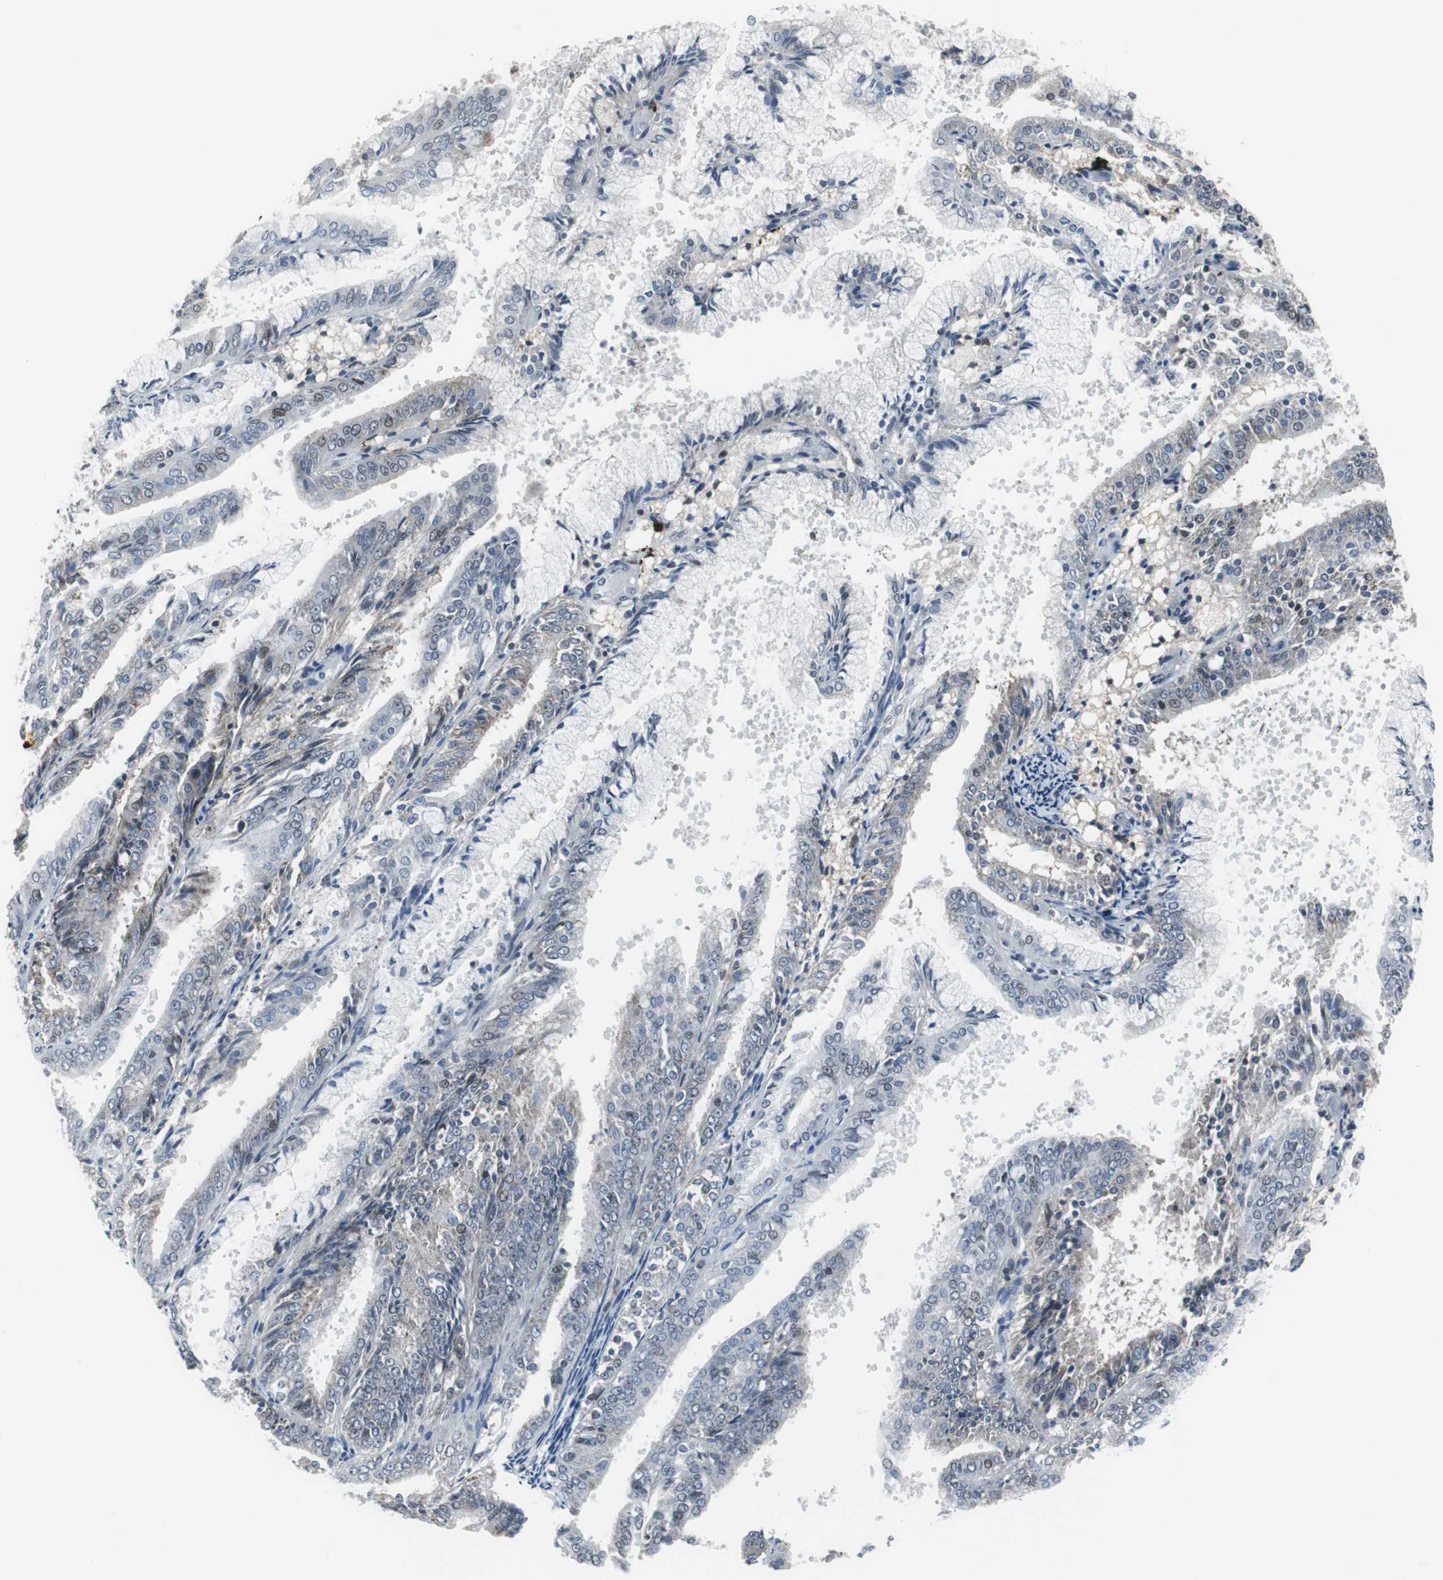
{"staining": {"intensity": "weak", "quantity": "<25%", "location": "cytoplasmic/membranous"}, "tissue": "endometrial cancer", "cell_type": "Tumor cells", "image_type": "cancer", "snomed": [{"axis": "morphology", "description": "Adenocarcinoma, NOS"}, {"axis": "topography", "description": "Endometrium"}], "caption": "Tumor cells show no significant protein staining in adenocarcinoma (endometrial).", "gene": "DOK1", "patient": {"sex": "female", "age": 63}}